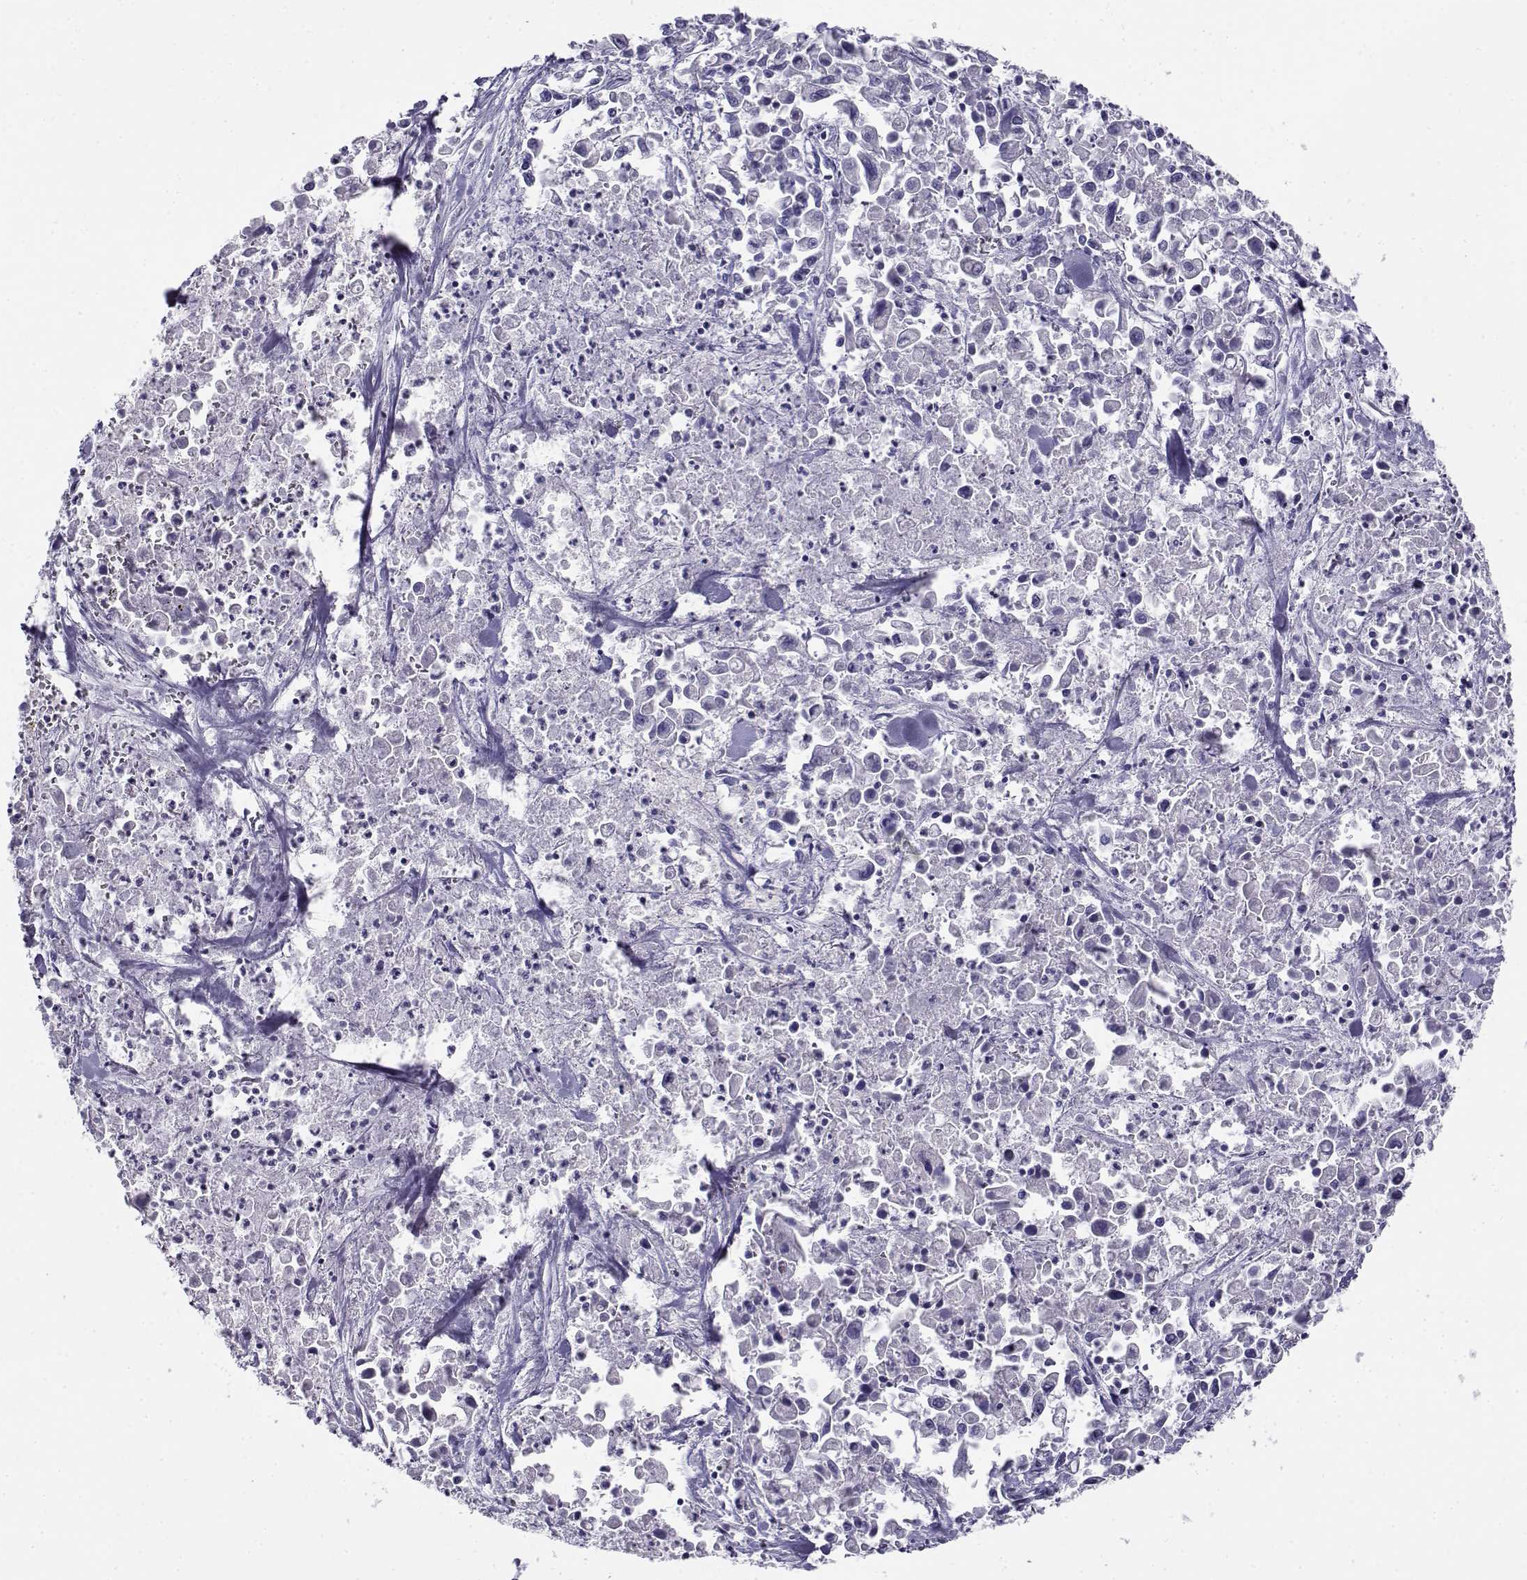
{"staining": {"intensity": "negative", "quantity": "none", "location": "none"}, "tissue": "pancreatic cancer", "cell_type": "Tumor cells", "image_type": "cancer", "snomed": [{"axis": "morphology", "description": "Adenocarcinoma, NOS"}, {"axis": "topography", "description": "Pancreas"}], "caption": "A histopathology image of pancreatic adenocarcinoma stained for a protein demonstrates no brown staining in tumor cells.", "gene": "CABS1", "patient": {"sex": "female", "age": 83}}